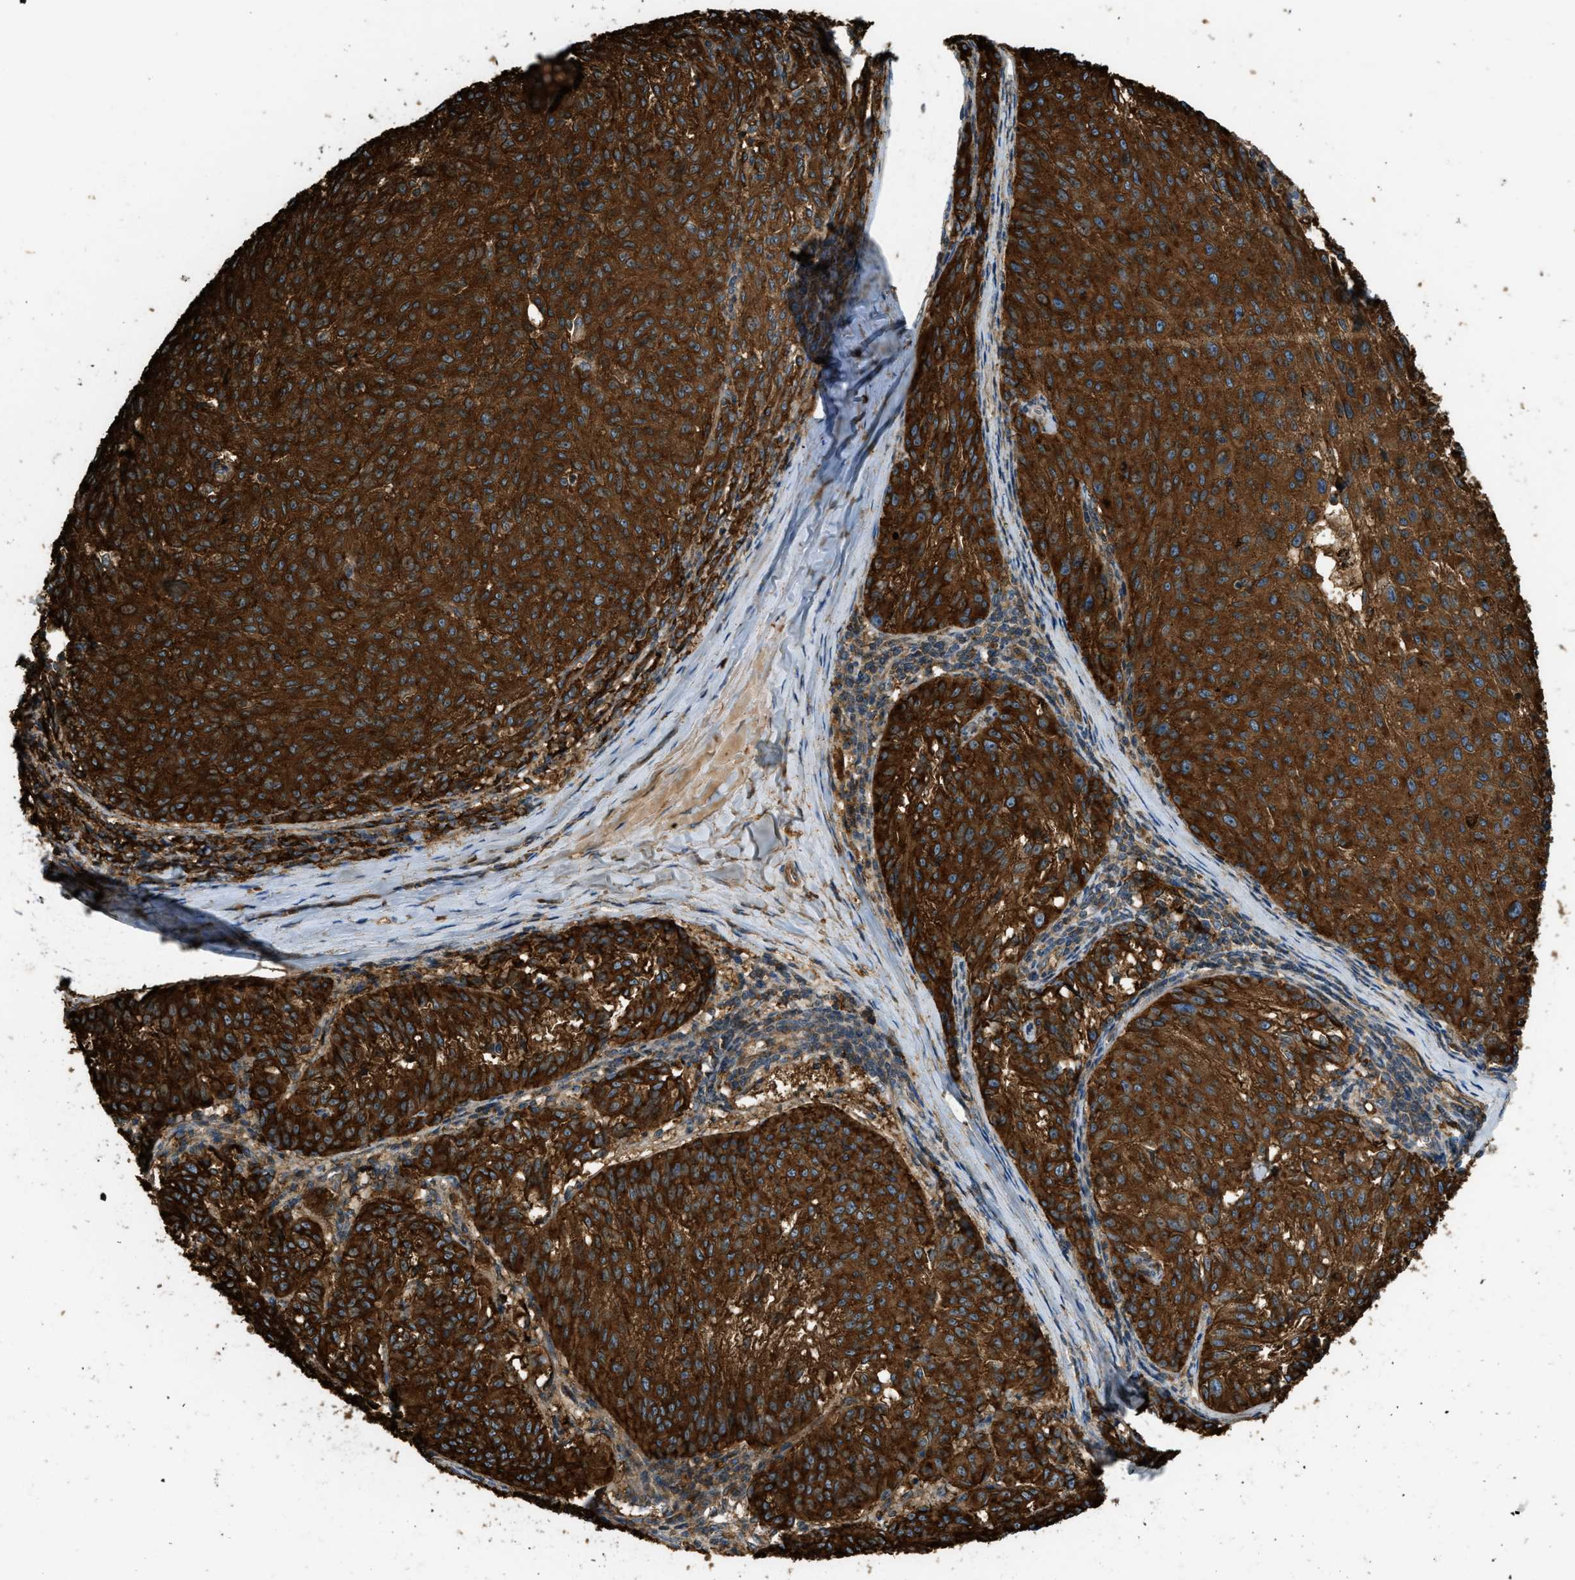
{"staining": {"intensity": "strong", "quantity": ">75%", "location": "cytoplasmic/membranous"}, "tissue": "melanoma", "cell_type": "Tumor cells", "image_type": "cancer", "snomed": [{"axis": "morphology", "description": "Malignant melanoma, NOS"}, {"axis": "topography", "description": "Skin"}], "caption": "Tumor cells reveal high levels of strong cytoplasmic/membranous staining in about >75% of cells in malignant melanoma.", "gene": "BAG4", "patient": {"sex": "female", "age": 72}}